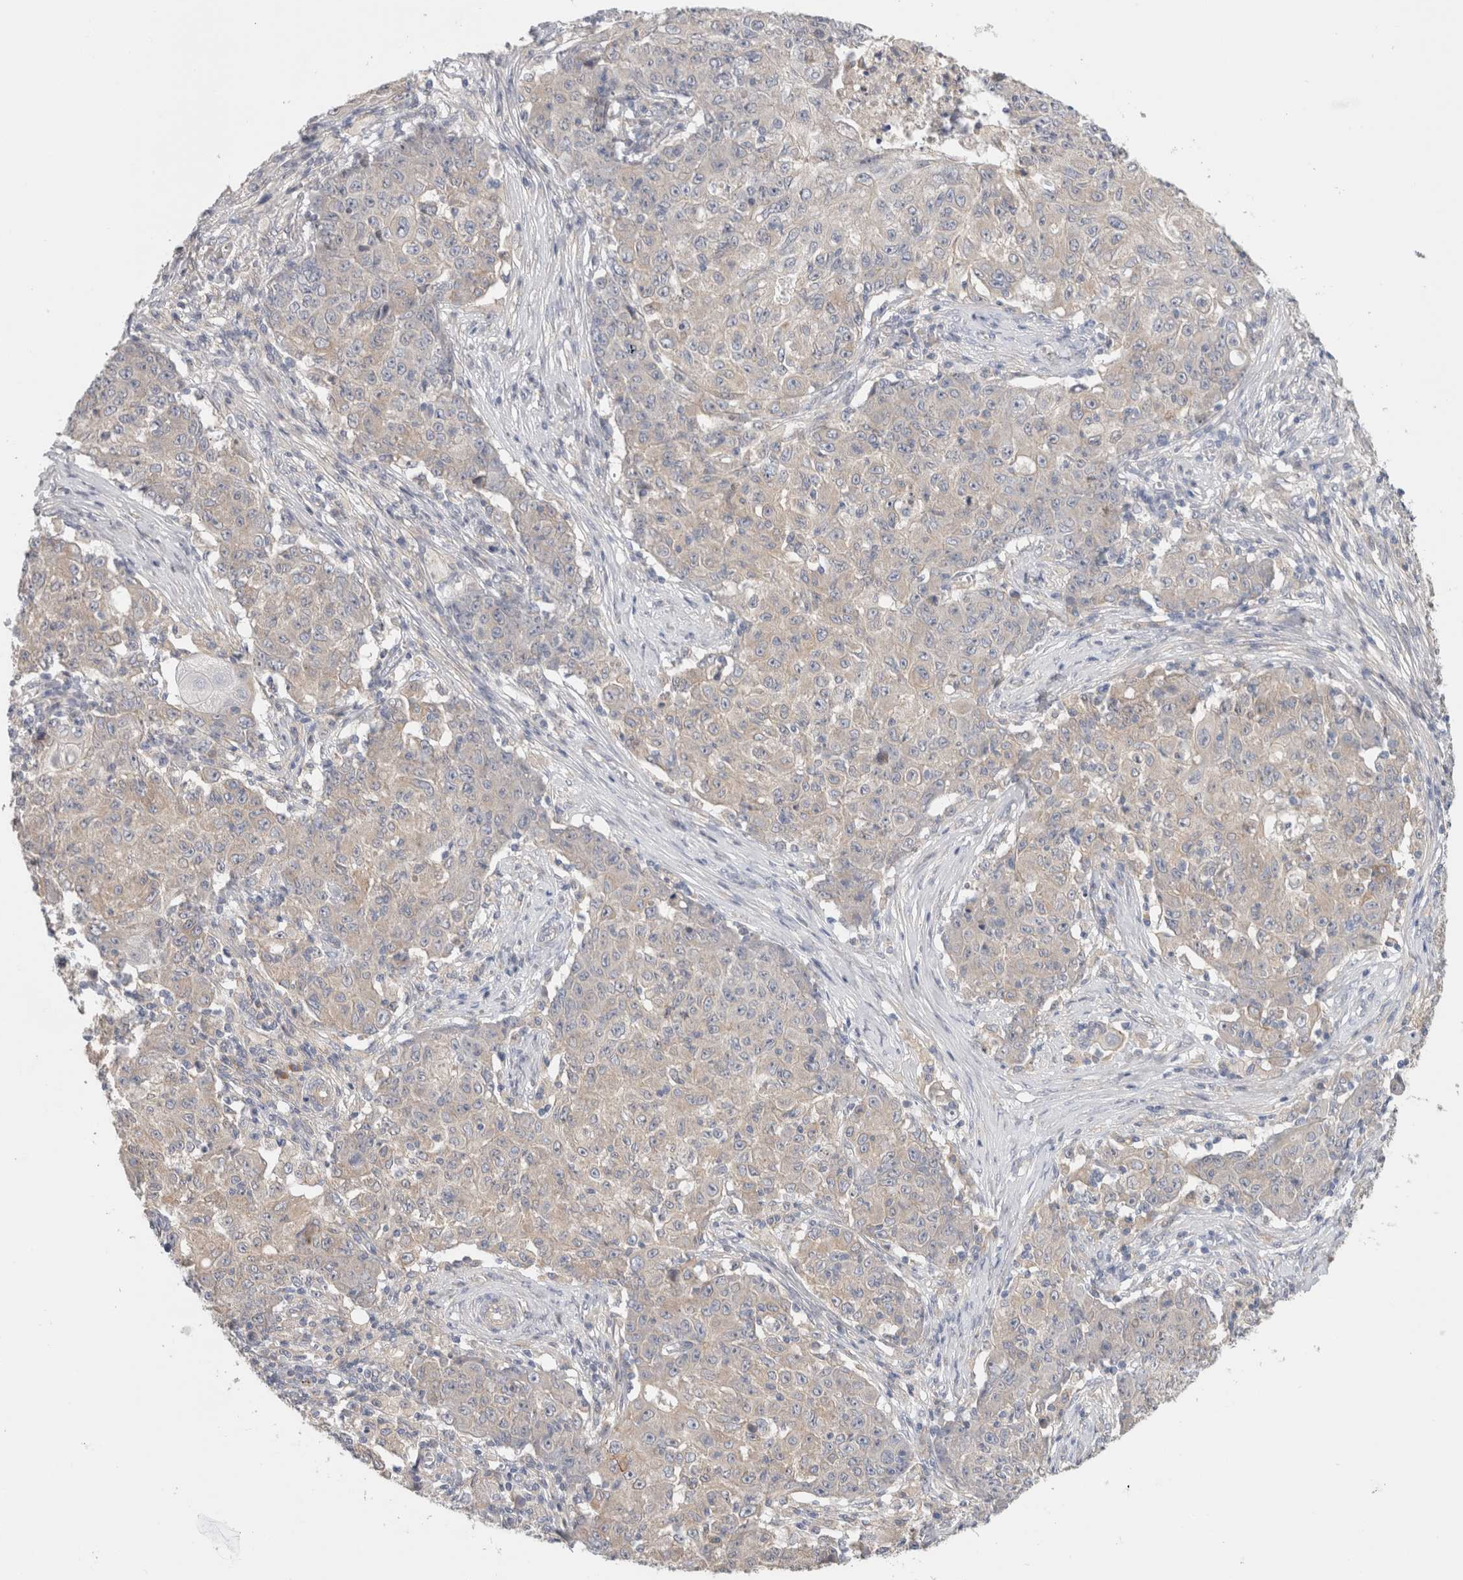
{"staining": {"intensity": "negative", "quantity": "none", "location": "none"}, "tissue": "ovarian cancer", "cell_type": "Tumor cells", "image_type": "cancer", "snomed": [{"axis": "morphology", "description": "Carcinoma, endometroid"}, {"axis": "topography", "description": "Ovary"}], "caption": "Tumor cells are negative for protein expression in human ovarian endometroid carcinoma.", "gene": "SGK3", "patient": {"sex": "female", "age": 42}}